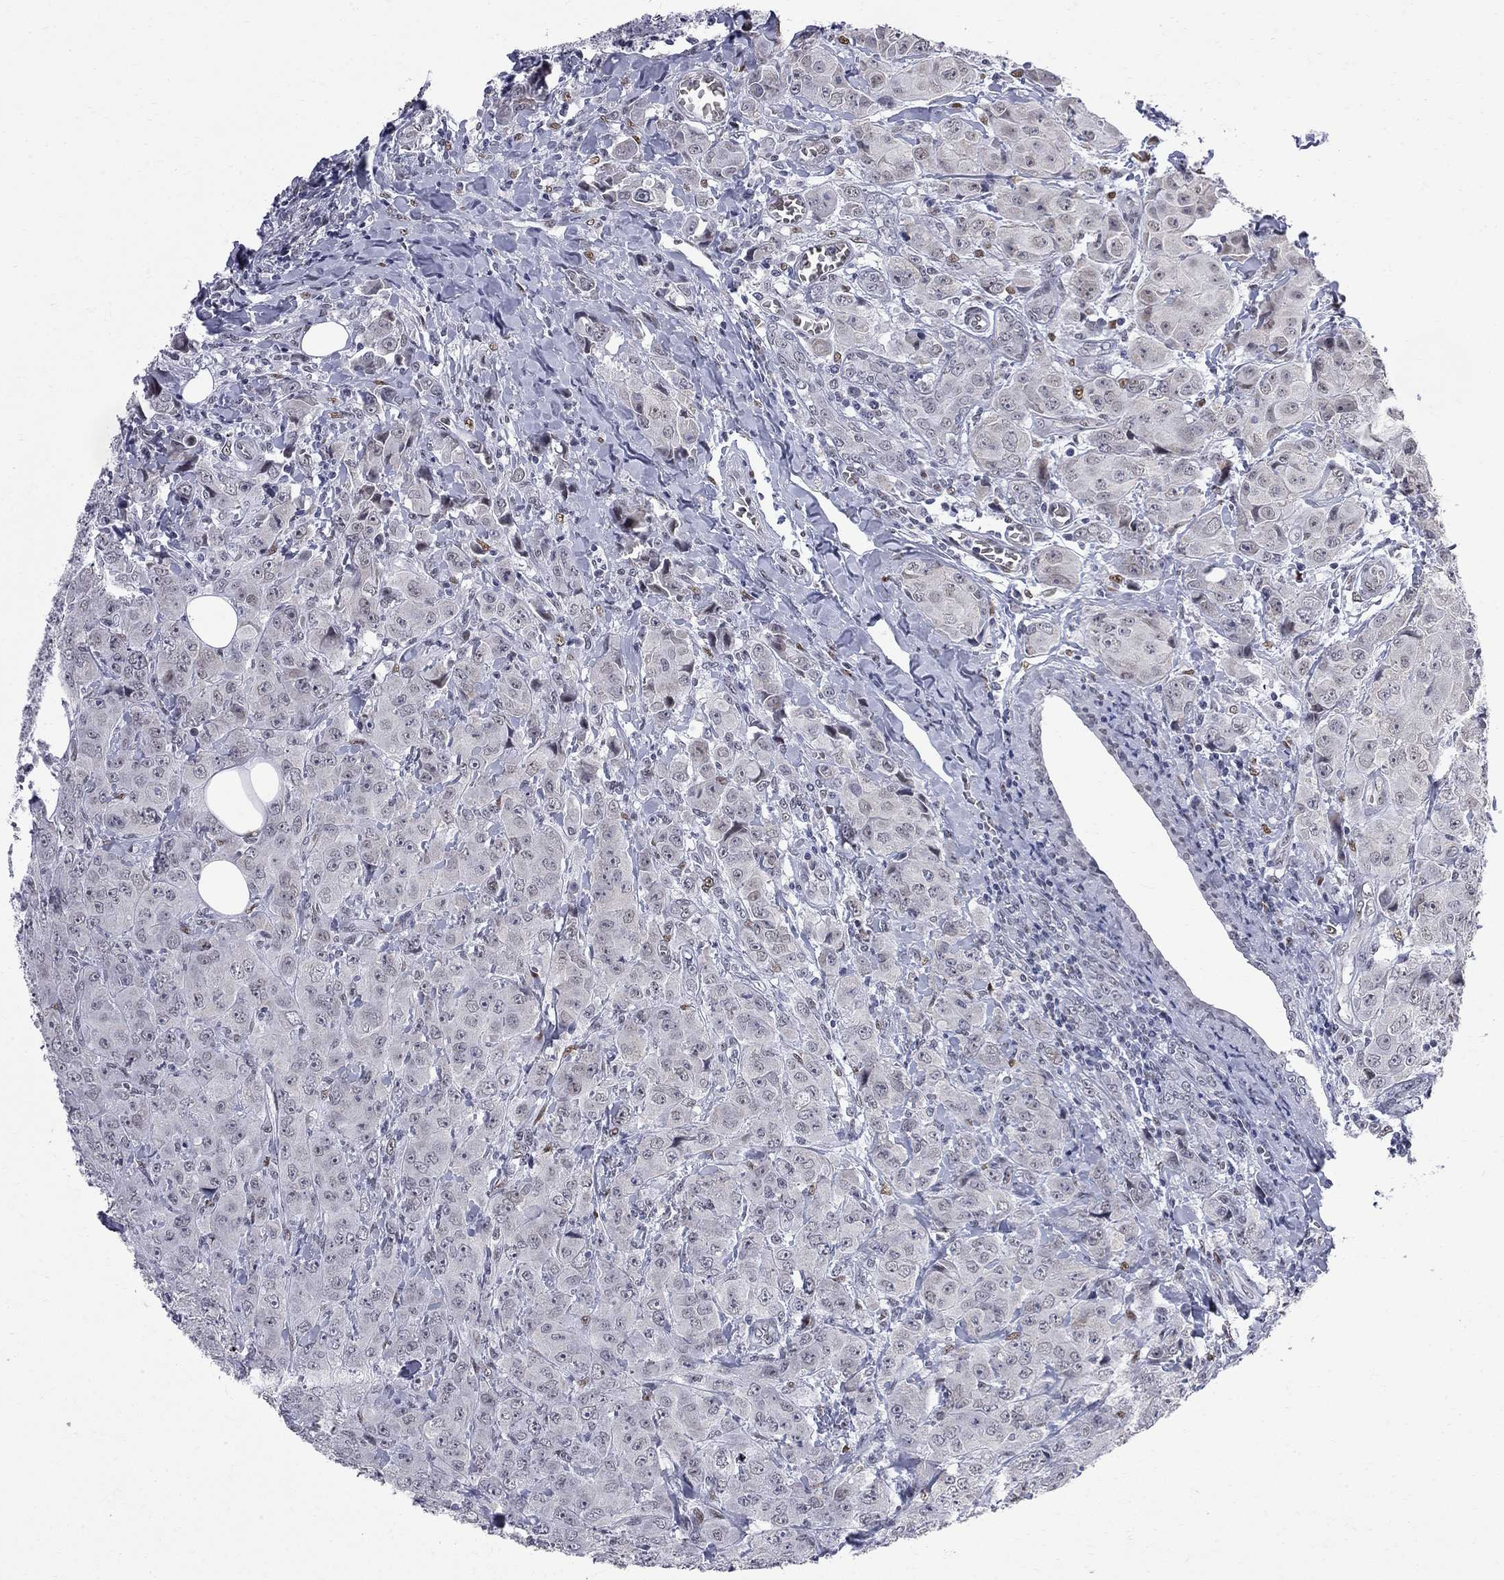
{"staining": {"intensity": "negative", "quantity": "none", "location": "none"}, "tissue": "breast cancer", "cell_type": "Tumor cells", "image_type": "cancer", "snomed": [{"axis": "morphology", "description": "Duct carcinoma"}, {"axis": "topography", "description": "Breast"}], "caption": "Tumor cells show no significant protein staining in breast cancer (infiltrating ductal carcinoma).", "gene": "ZBTB47", "patient": {"sex": "female", "age": 43}}